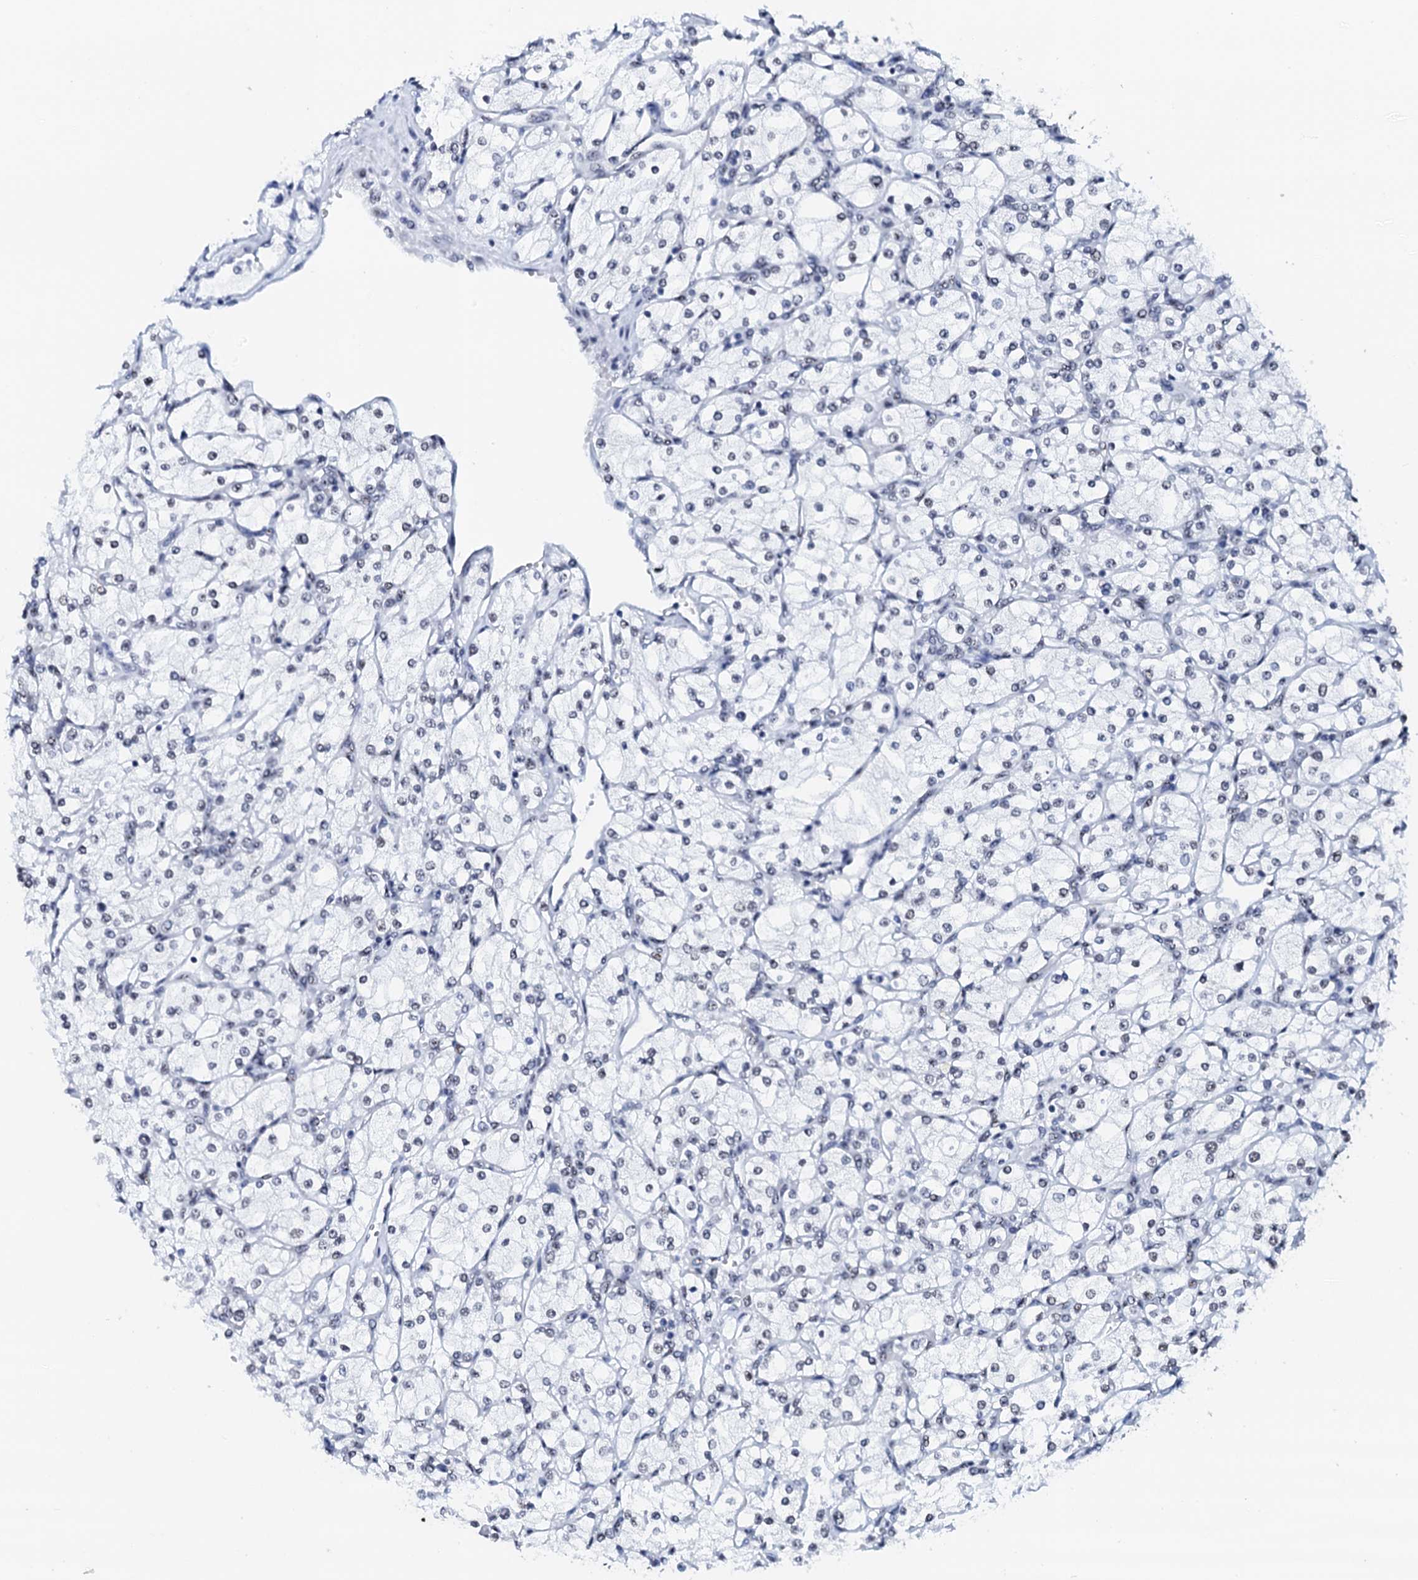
{"staining": {"intensity": "negative", "quantity": "none", "location": "none"}, "tissue": "renal cancer", "cell_type": "Tumor cells", "image_type": "cancer", "snomed": [{"axis": "morphology", "description": "Adenocarcinoma, NOS"}, {"axis": "topography", "description": "Kidney"}], "caption": "Tumor cells show no significant staining in renal adenocarcinoma.", "gene": "NKAPD1", "patient": {"sex": "male", "age": 80}}